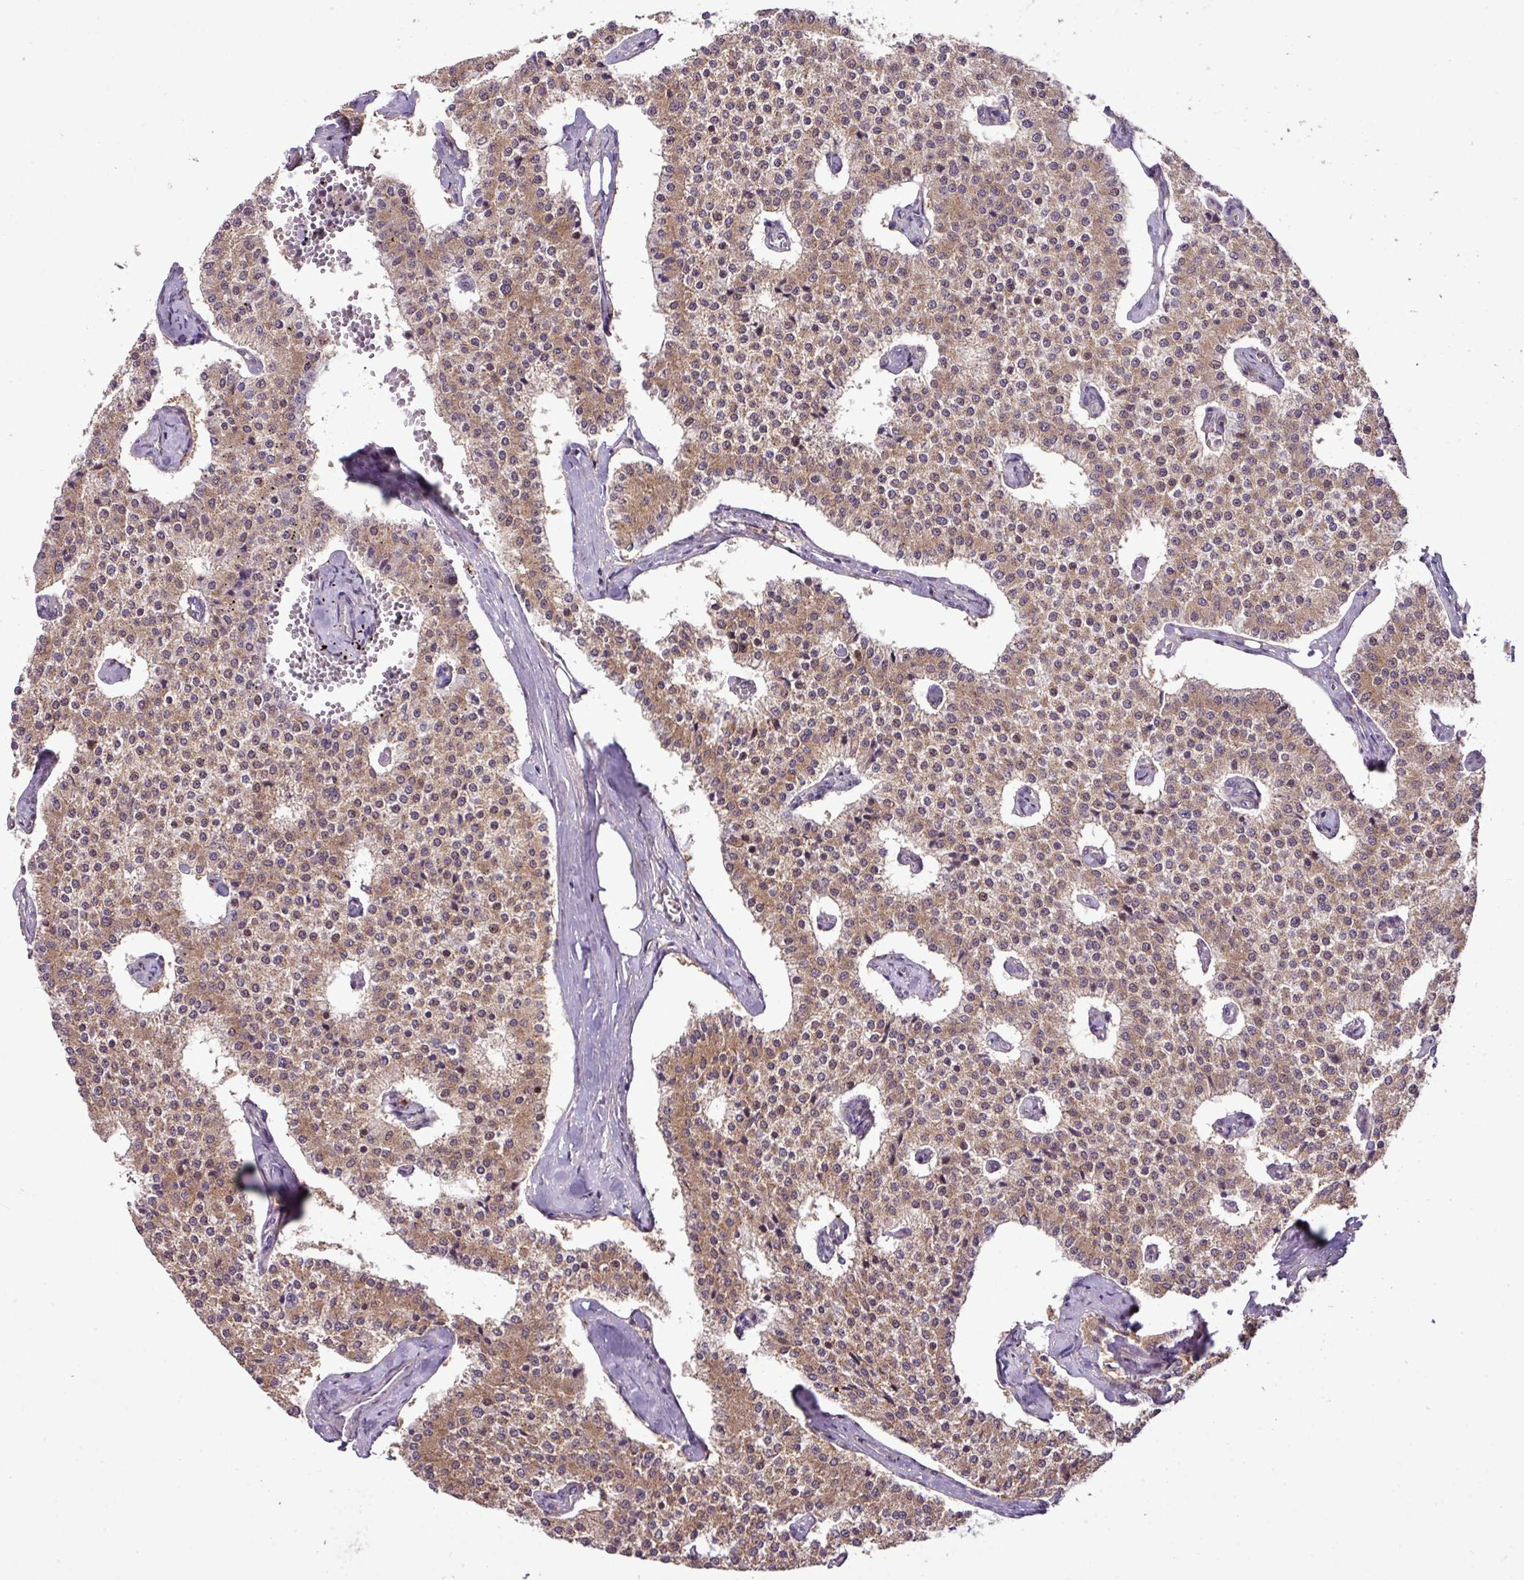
{"staining": {"intensity": "moderate", "quantity": ">75%", "location": "cytoplasmic/membranous,nuclear"}, "tissue": "carcinoid", "cell_type": "Tumor cells", "image_type": "cancer", "snomed": [{"axis": "morphology", "description": "Carcinoid, malignant, NOS"}, {"axis": "topography", "description": "Colon"}], "caption": "This is a photomicrograph of immunohistochemistry staining of carcinoid, which shows moderate positivity in the cytoplasmic/membranous and nuclear of tumor cells.", "gene": "XIAP", "patient": {"sex": "female", "age": 52}}